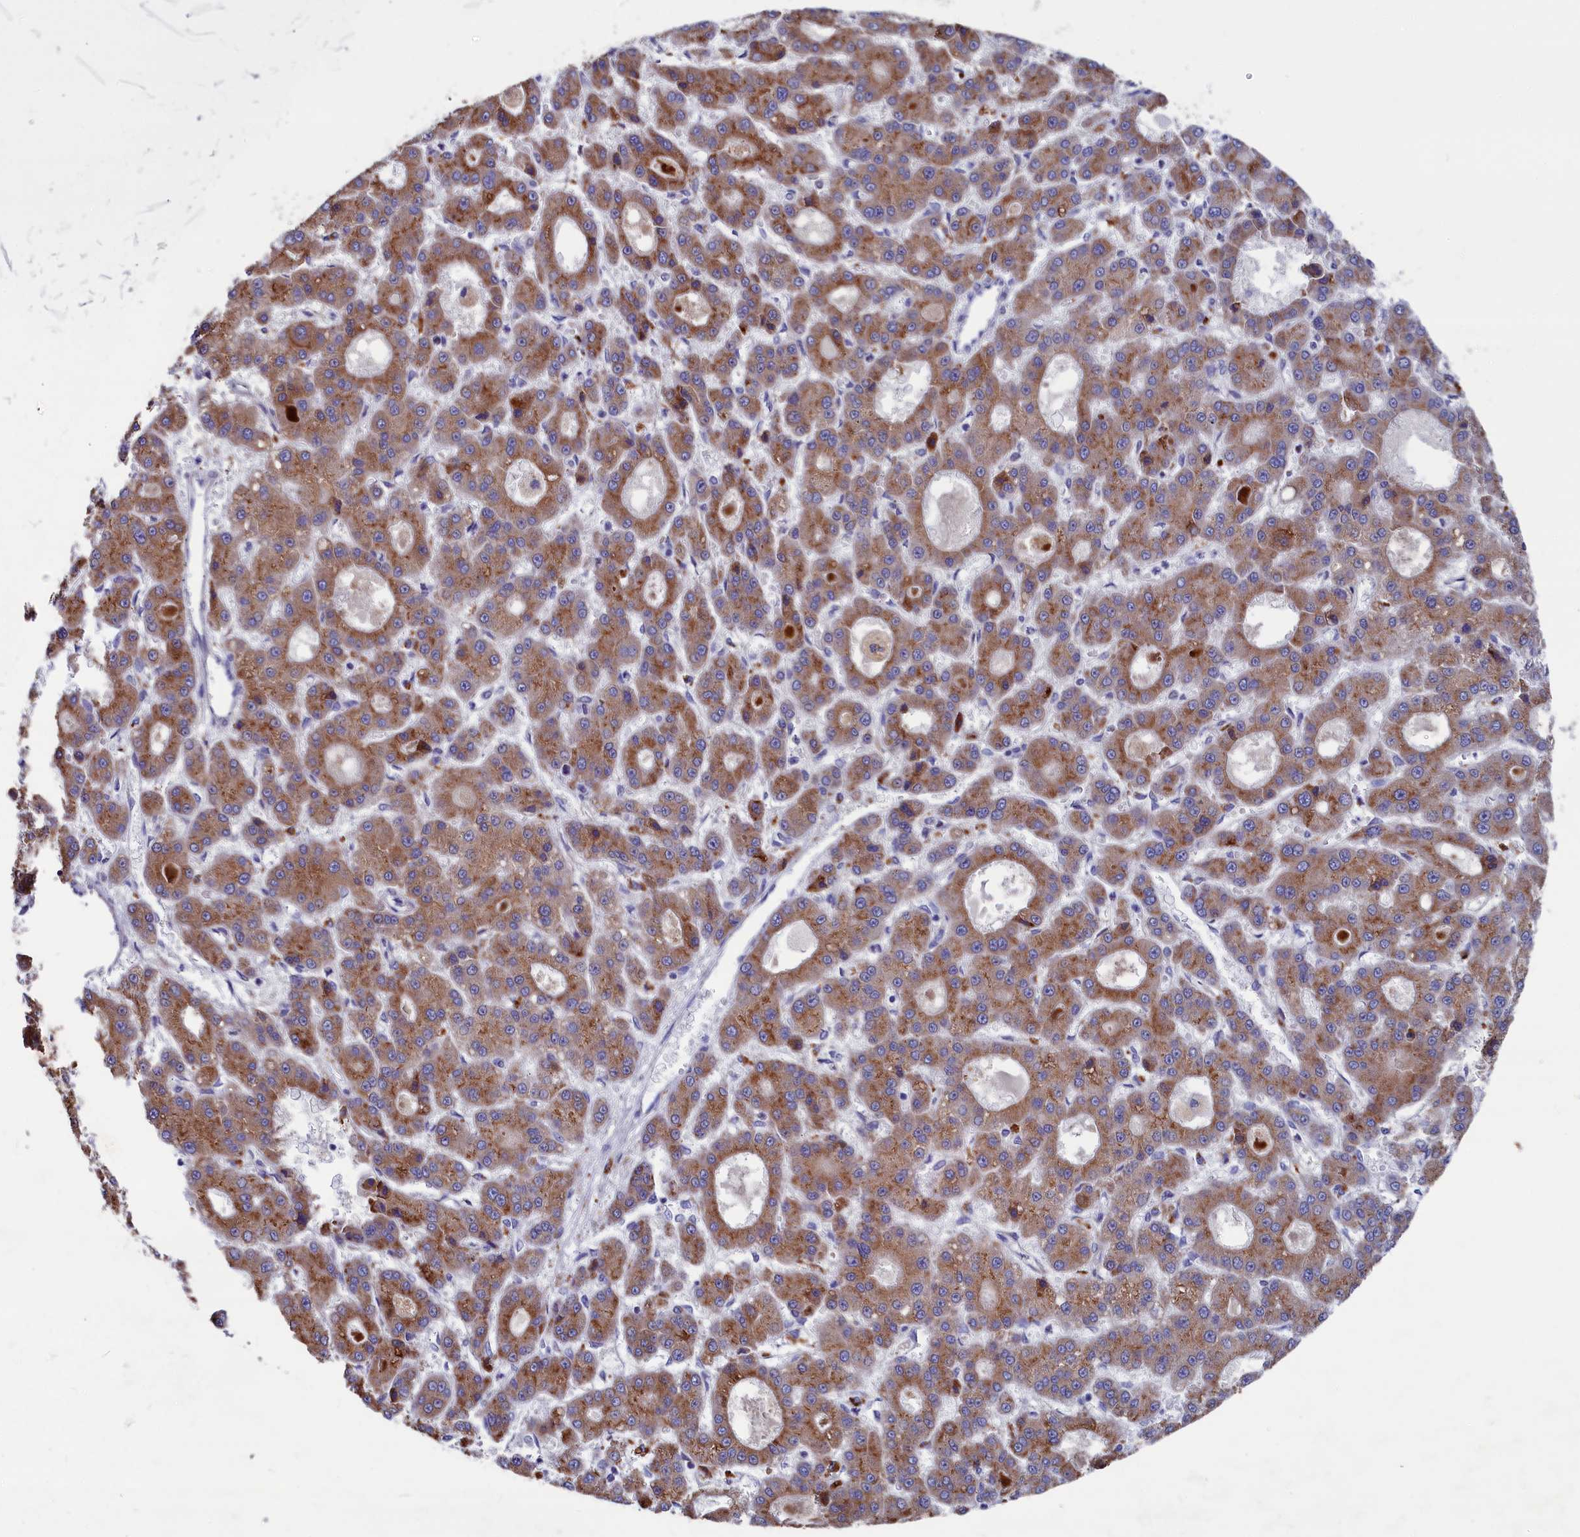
{"staining": {"intensity": "moderate", "quantity": ">75%", "location": "cytoplasmic/membranous"}, "tissue": "liver cancer", "cell_type": "Tumor cells", "image_type": "cancer", "snomed": [{"axis": "morphology", "description": "Carcinoma, Hepatocellular, NOS"}, {"axis": "topography", "description": "Liver"}], "caption": "An immunohistochemistry (IHC) image of neoplastic tissue is shown. Protein staining in brown labels moderate cytoplasmic/membranous positivity in liver hepatocellular carcinoma within tumor cells.", "gene": "NUDT7", "patient": {"sex": "male", "age": 70}}